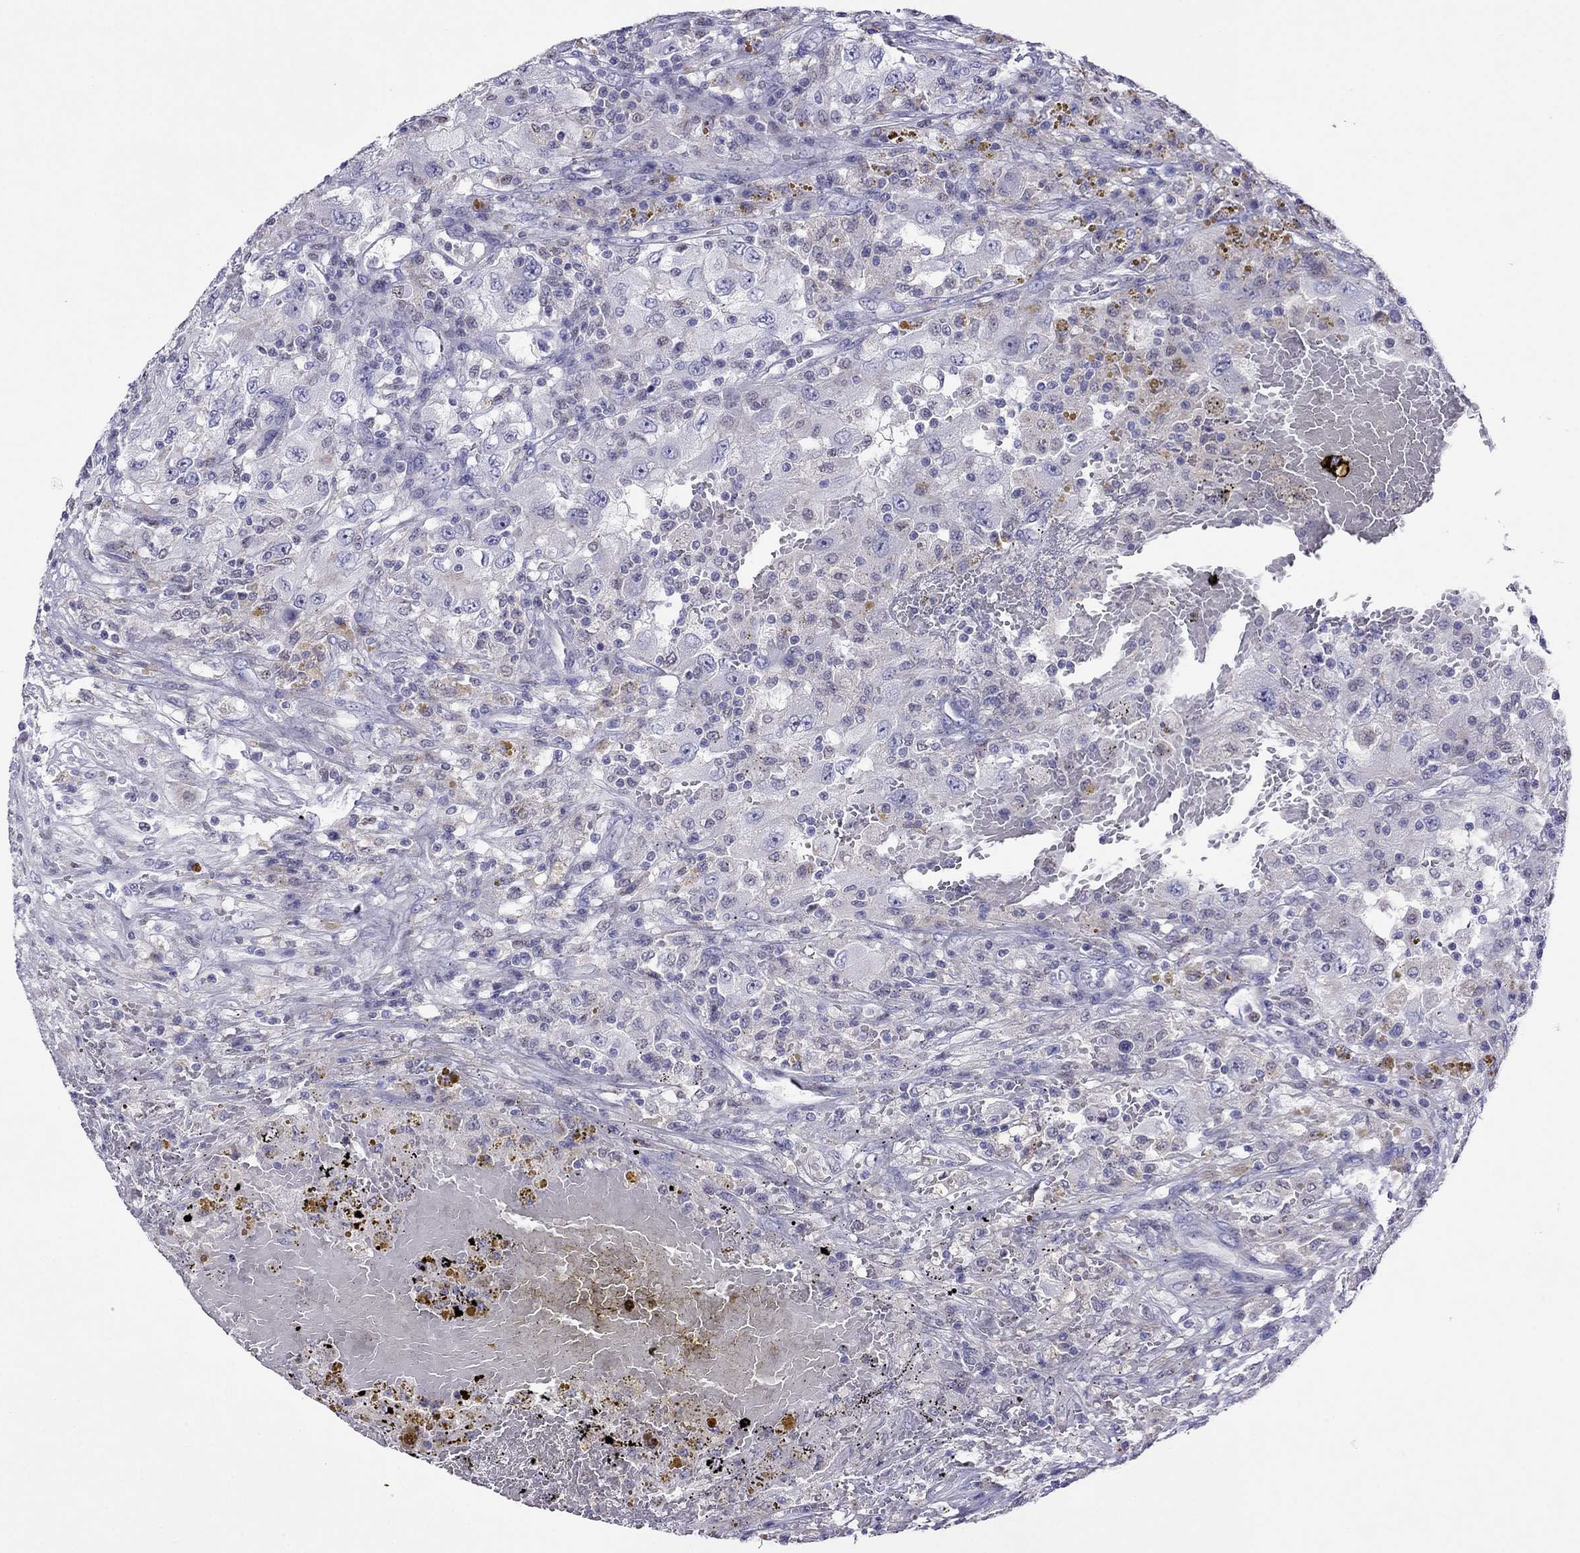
{"staining": {"intensity": "negative", "quantity": "none", "location": "none"}, "tissue": "renal cancer", "cell_type": "Tumor cells", "image_type": "cancer", "snomed": [{"axis": "morphology", "description": "Adenocarcinoma, NOS"}, {"axis": "topography", "description": "Kidney"}], "caption": "Human renal adenocarcinoma stained for a protein using immunohistochemistry exhibits no staining in tumor cells.", "gene": "MPZ", "patient": {"sex": "female", "age": 67}}